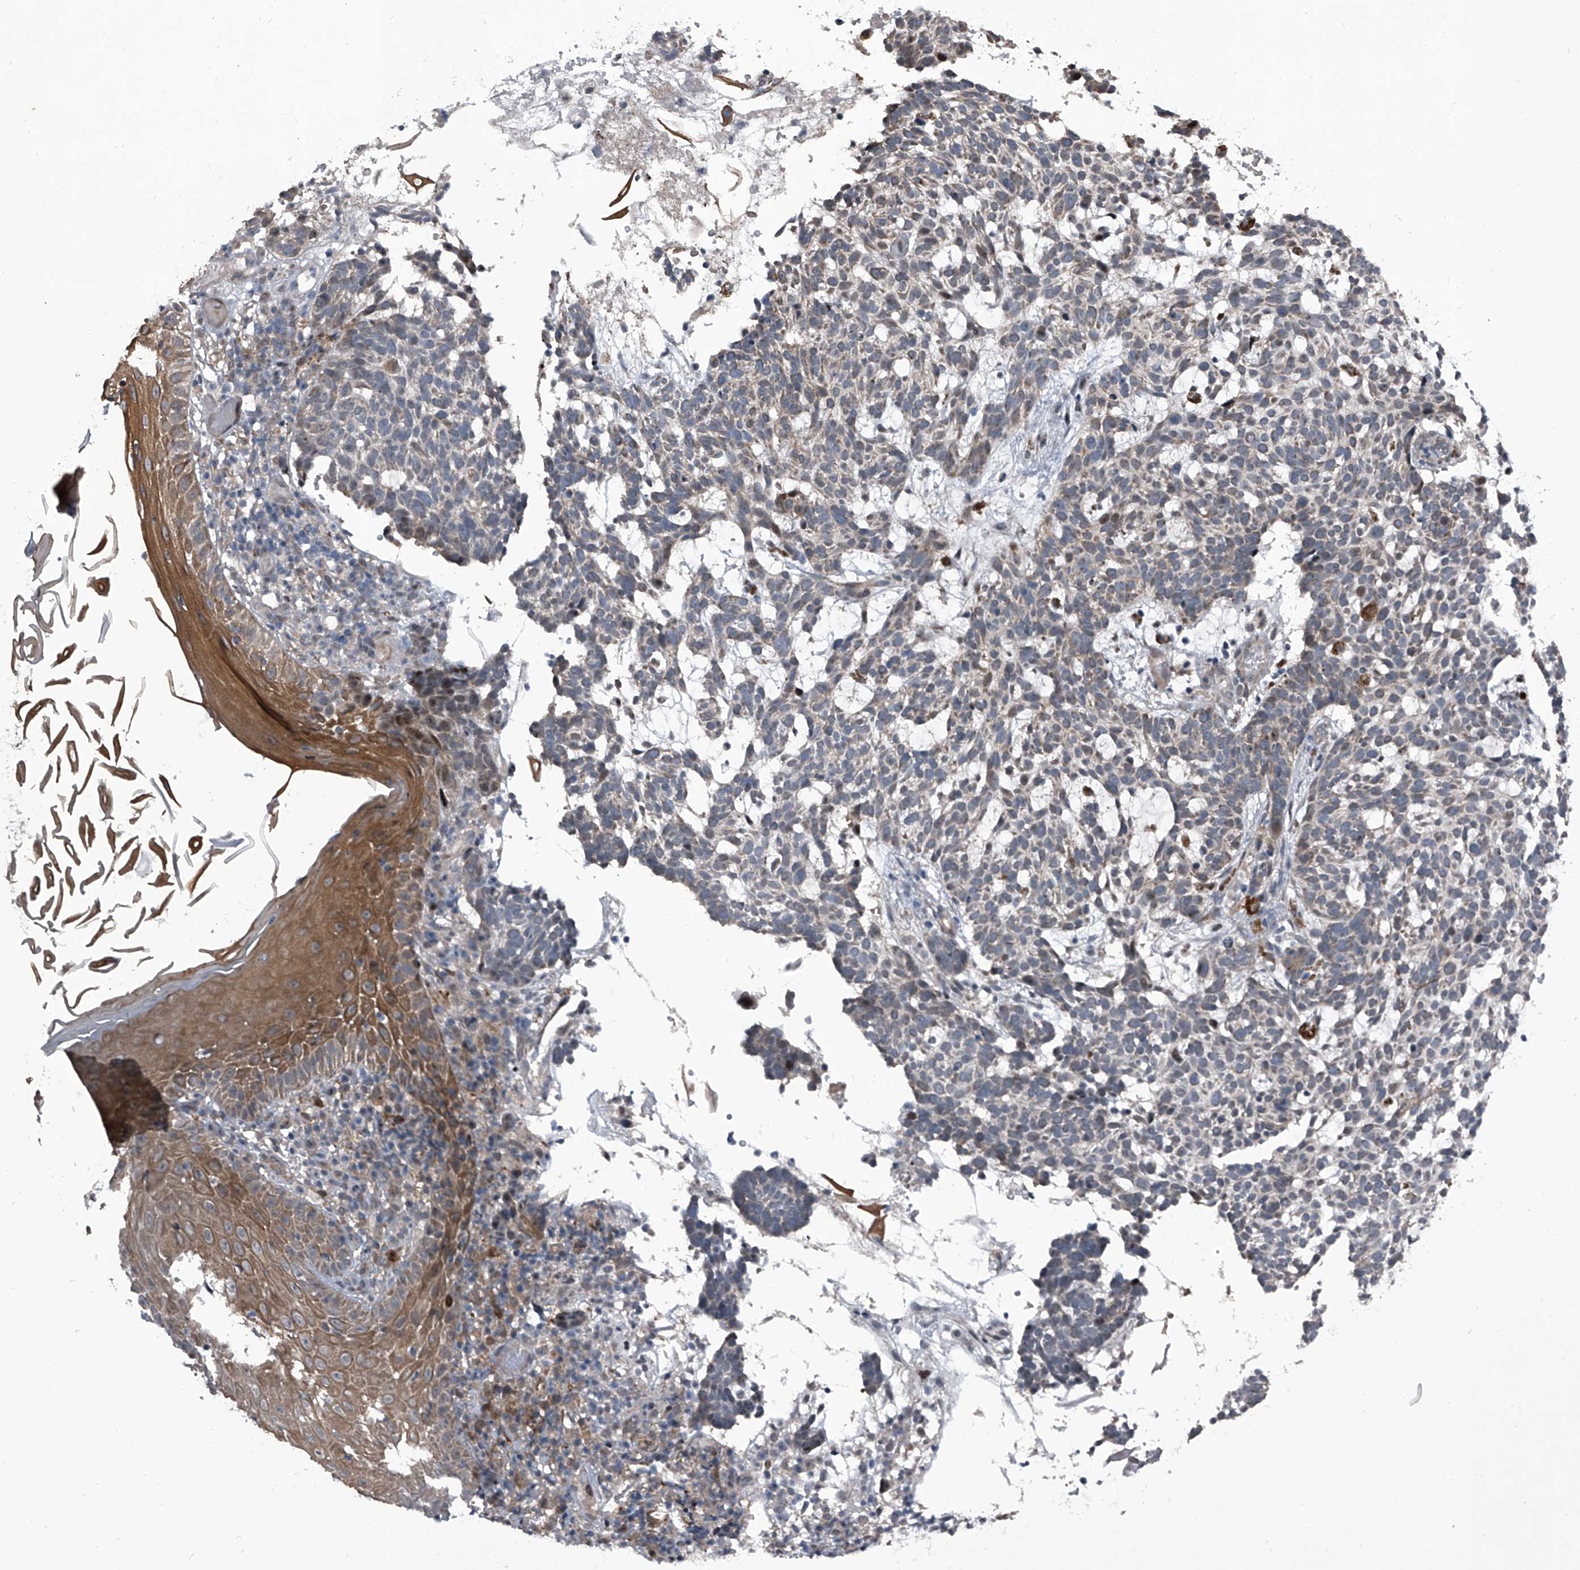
{"staining": {"intensity": "weak", "quantity": "25%-75%", "location": "cytoplasmic/membranous"}, "tissue": "skin cancer", "cell_type": "Tumor cells", "image_type": "cancer", "snomed": [{"axis": "morphology", "description": "Basal cell carcinoma"}, {"axis": "topography", "description": "Skin"}], "caption": "This is a histology image of immunohistochemistry (IHC) staining of skin basal cell carcinoma, which shows weak positivity in the cytoplasmic/membranous of tumor cells.", "gene": "ELK4", "patient": {"sex": "male", "age": 85}}